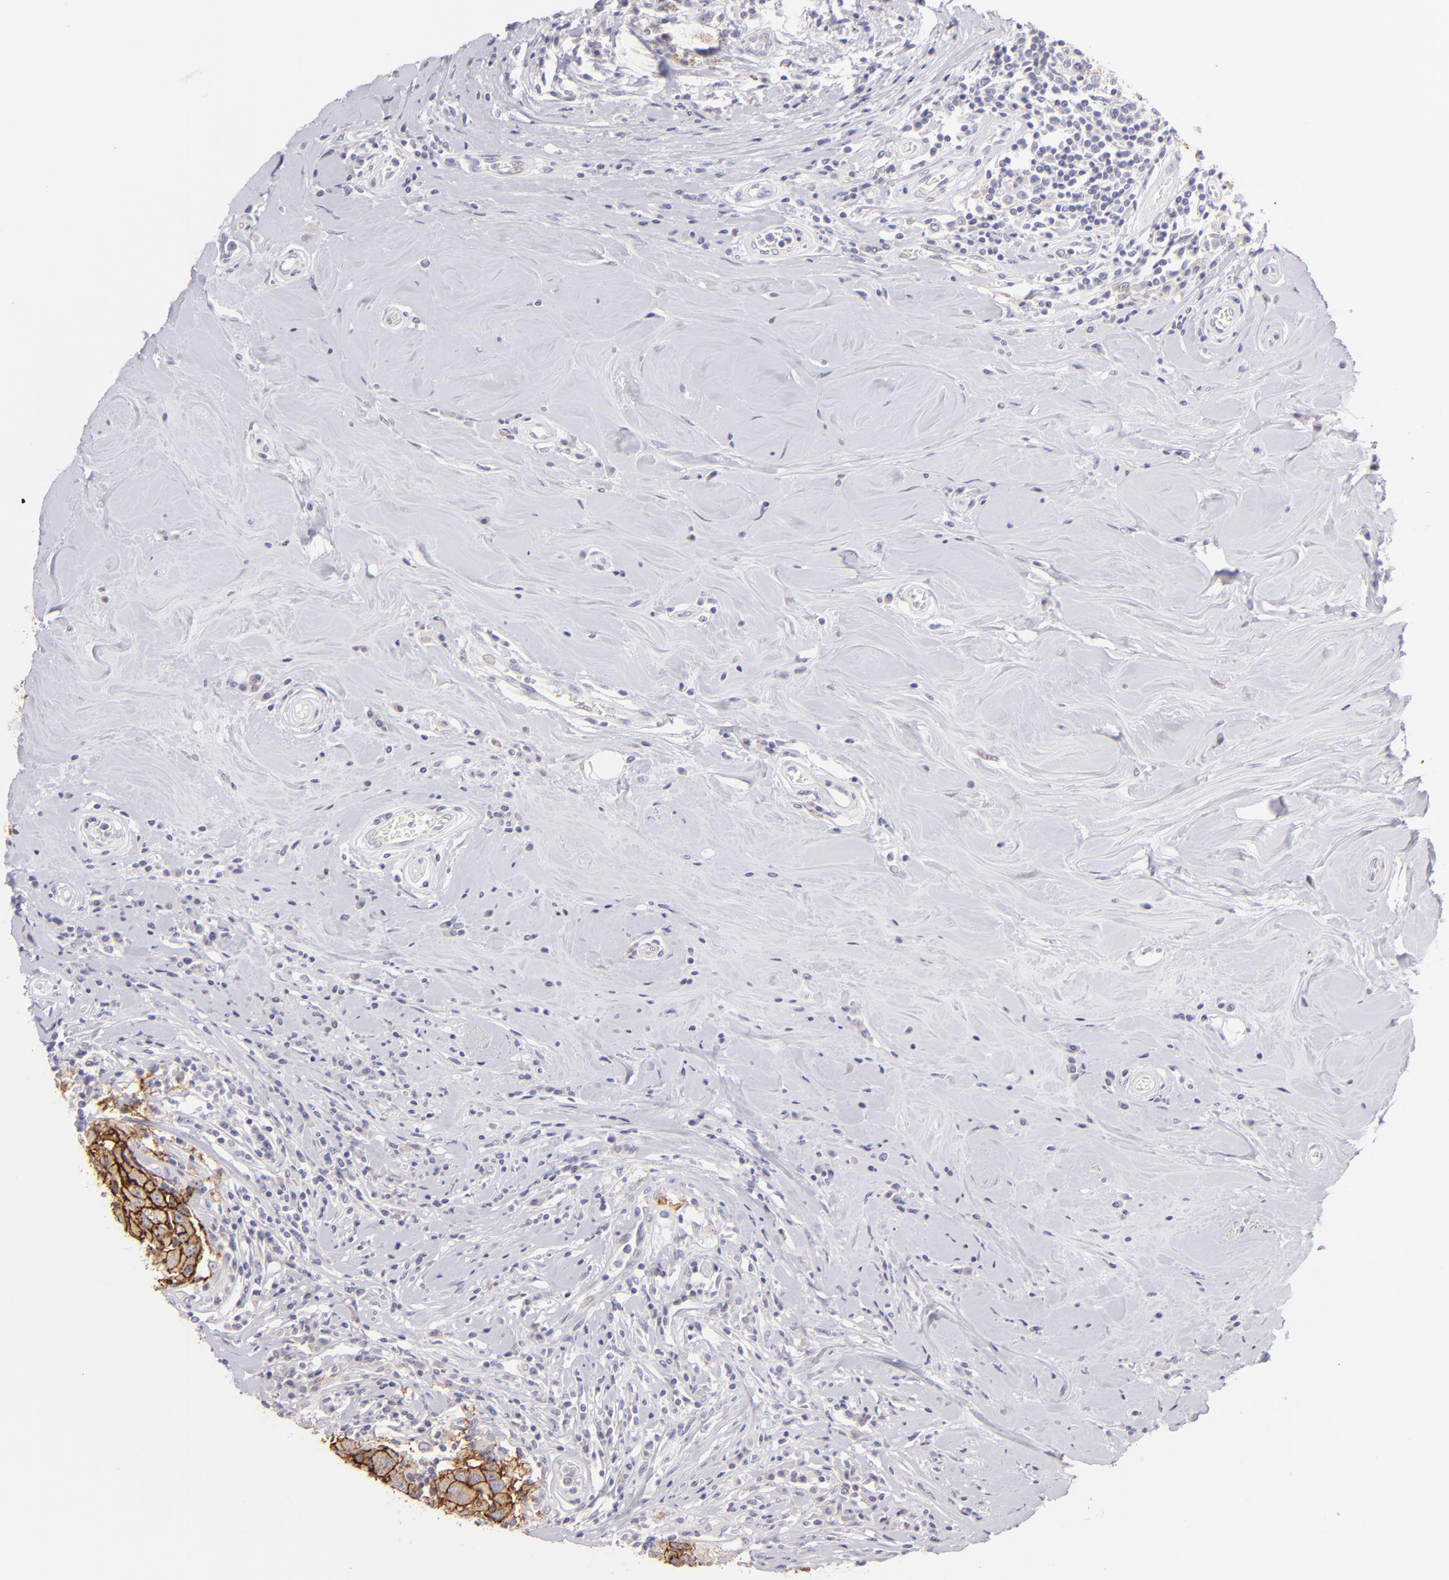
{"staining": {"intensity": "strong", "quantity": ">75%", "location": "cytoplasmic/membranous"}, "tissue": "breast cancer", "cell_type": "Tumor cells", "image_type": "cancer", "snomed": [{"axis": "morphology", "description": "Duct carcinoma"}, {"axis": "topography", "description": "Breast"}], "caption": "This micrograph shows immunohistochemistry staining of human infiltrating ductal carcinoma (breast), with high strong cytoplasmic/membranous staining in approximately >75% of tumor cells.", "gene": "CLDN4", "patient": {"sex": "female", "age": 27}}